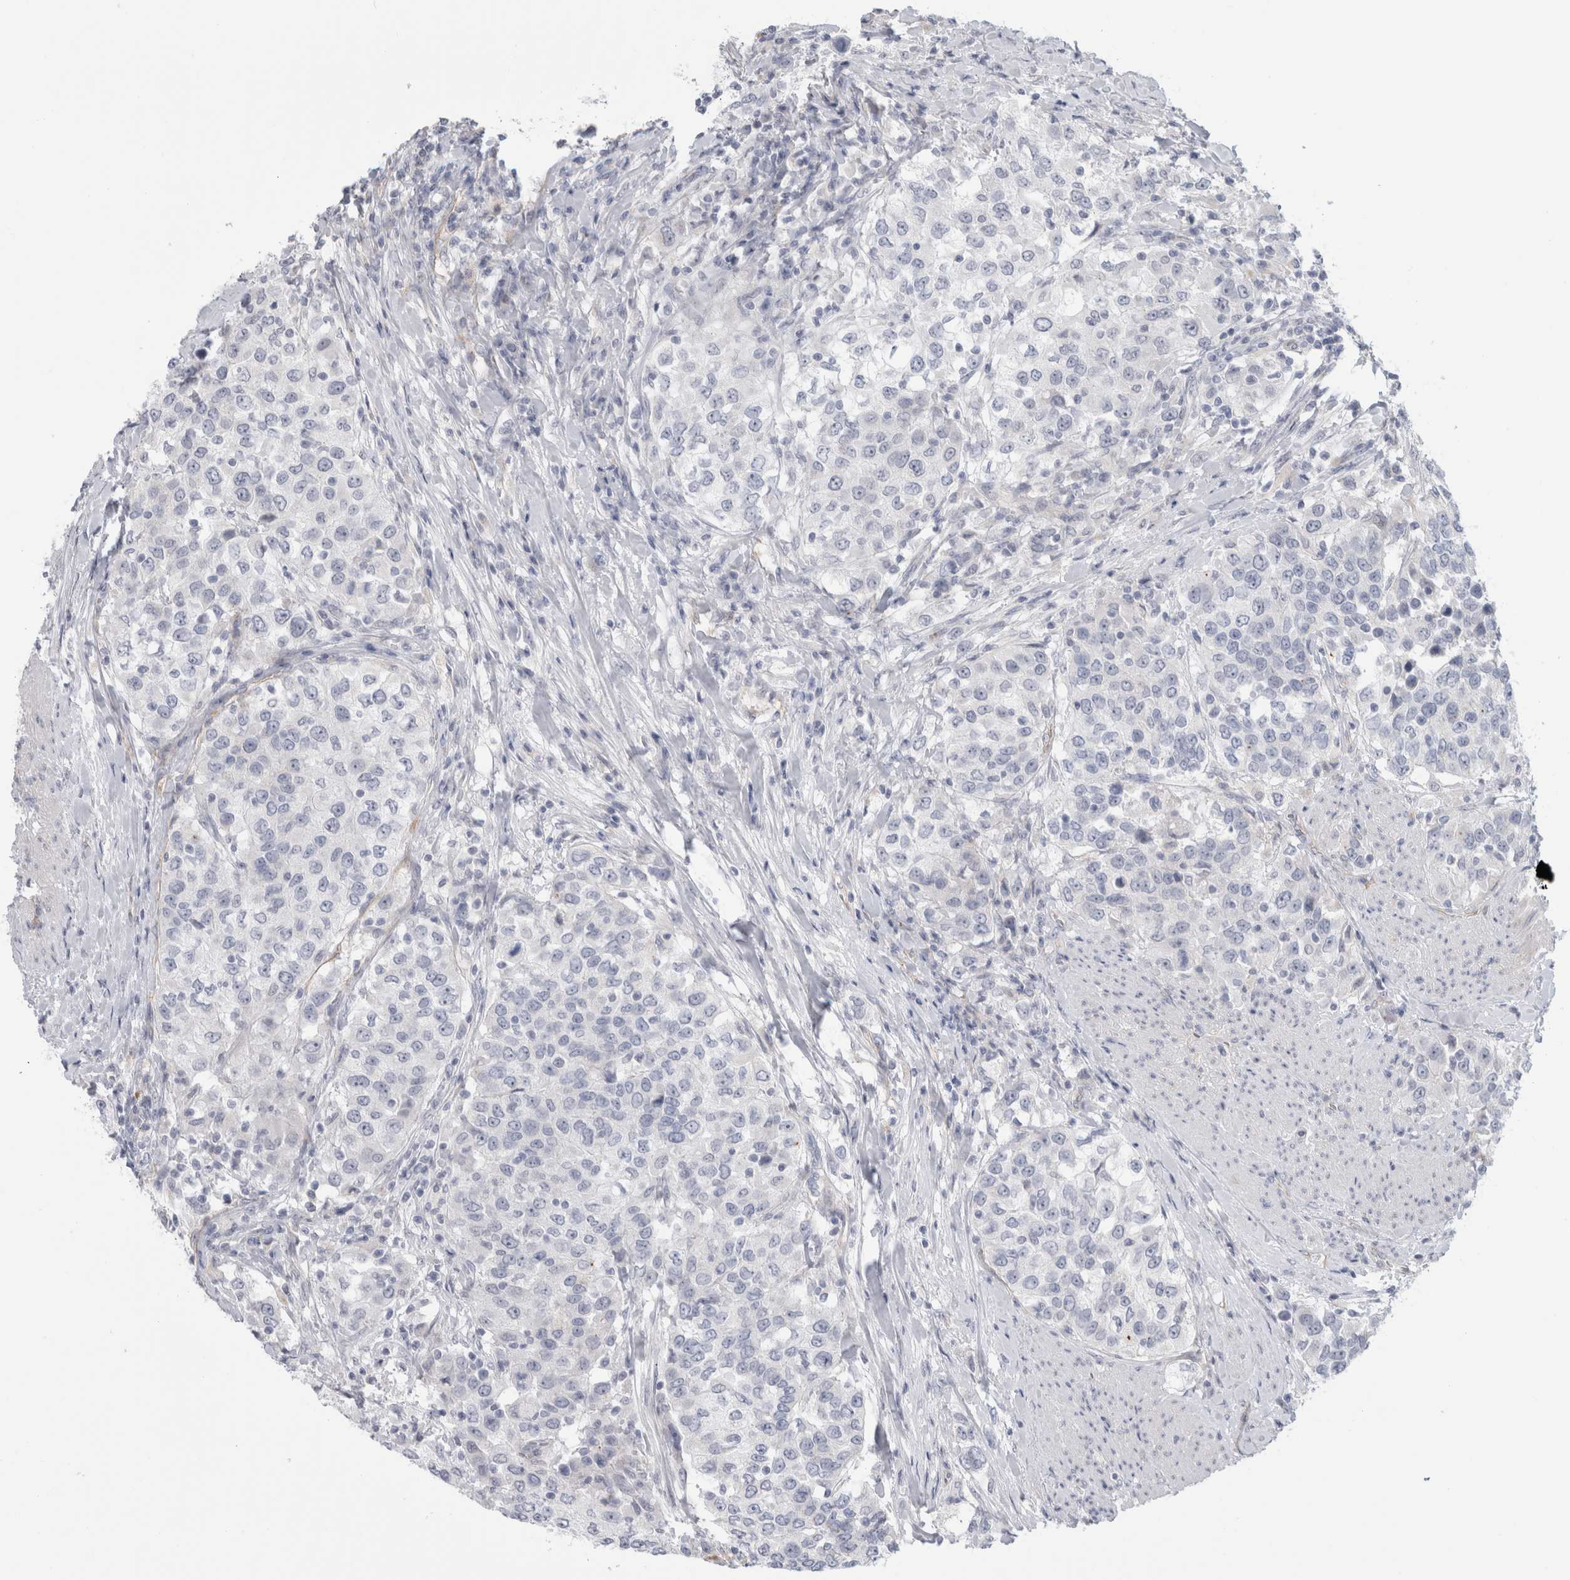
{"staining": {"intensity": "negative", "quantity": "none", "location": "none"}, "tissue": "urothelial cancer", "cell_type": "Tumor cells", "image_type": "cancer", "snomed": [{"axis": "morphology", "description": "Urothelial carcinoma, High grade"}, {"axis": "topography", "description": "Urinary bladder"}], "caption": "High magnification brightfield microscopy of urothelial cancer stained with DAB (3,3'-diaminobenzidine) (brown) and counterstained with hematoxylin (blue): tumor cells show no significant positivity.", "gene": "ANKMY1", "patient": {"sex": "female", "age": 80}}